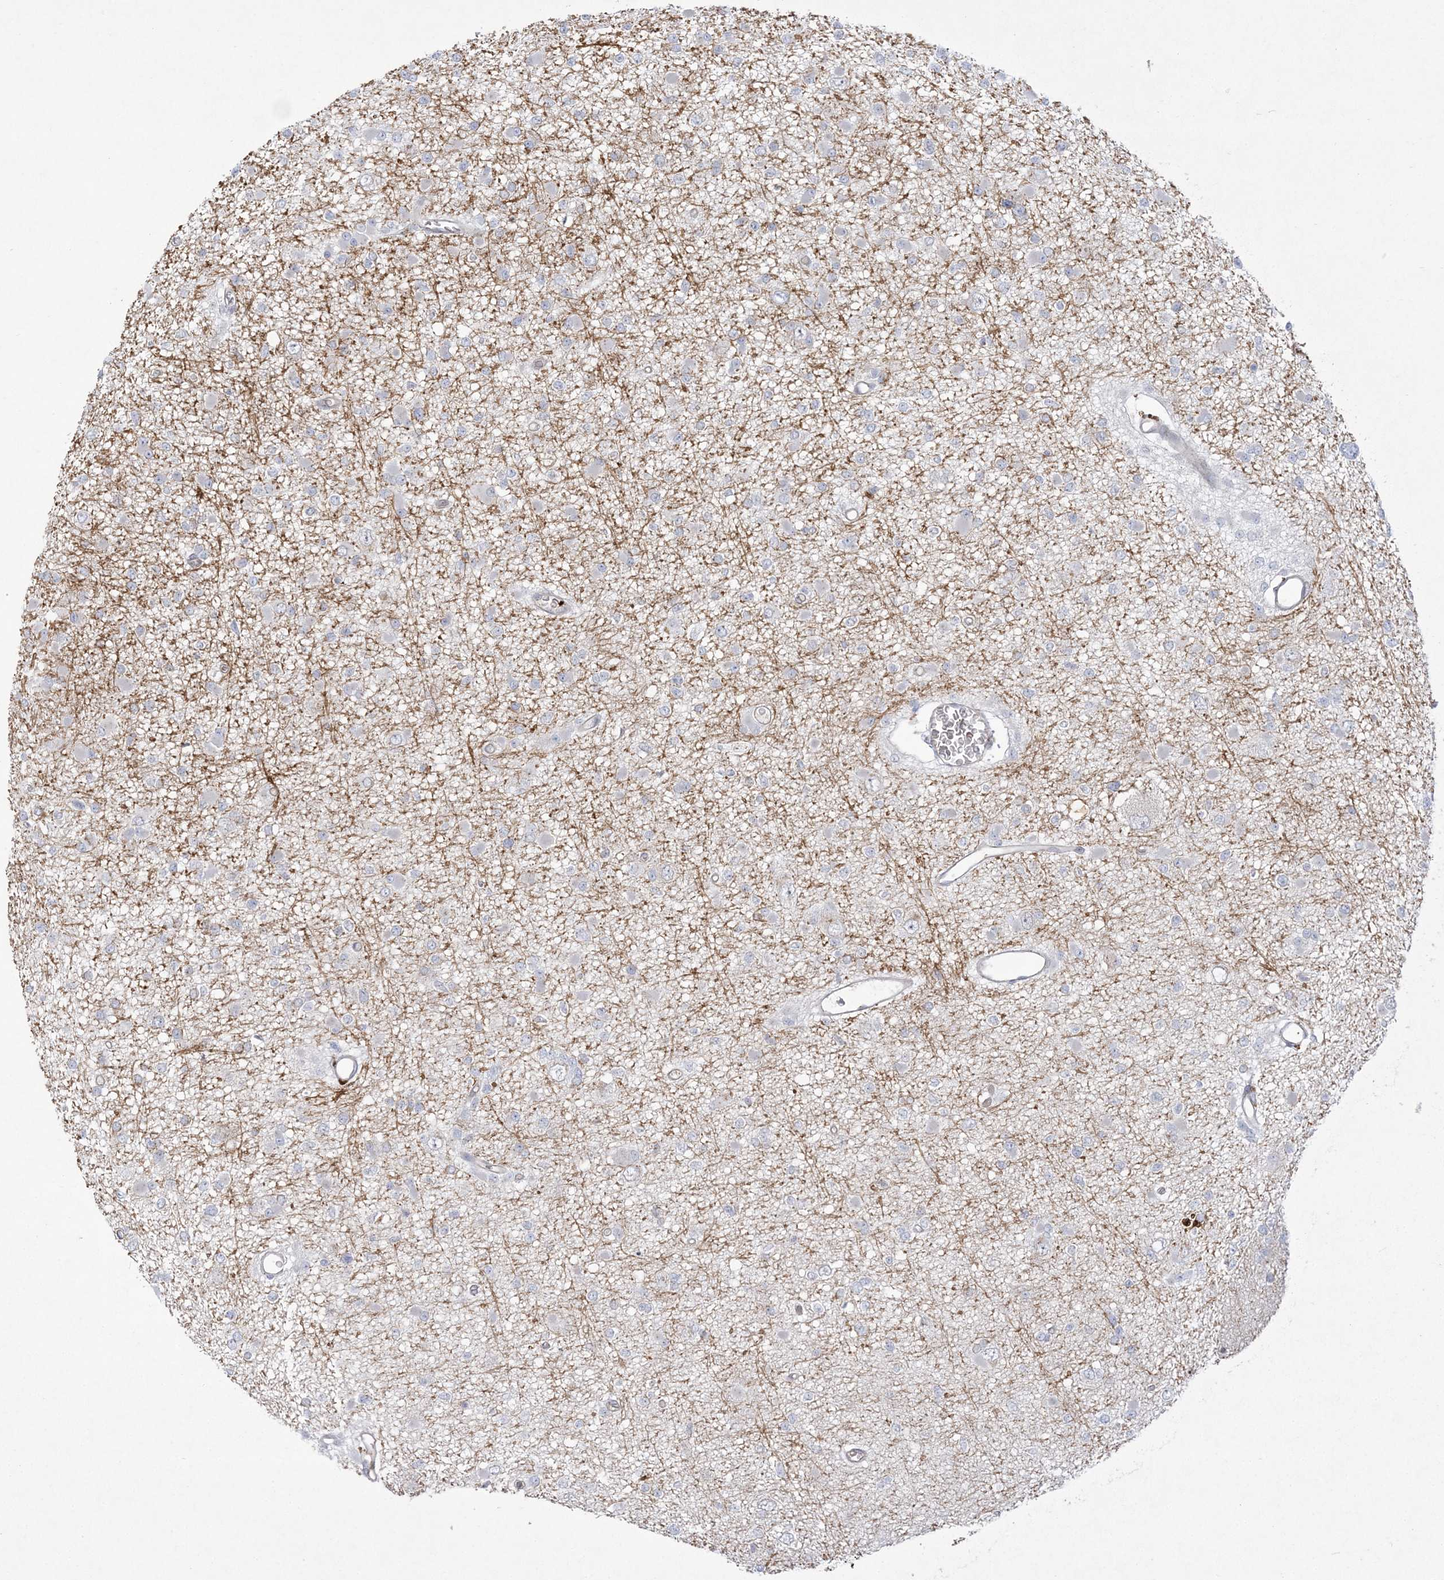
{"staining": {"intensity": "negative", "quantity": "none", "location": "none"}, "tissue": "glioma", "cell_type": "Tumor cells", "image_type": "cancer", "snomed": [{"axis": "morphology", "description": "Glioma, malignant, Low grade"}, {"axis": "topography", "description": "Brain"}], "caption": "Malignant low-grade glioma was stained to show a protein in brown. There is no significant staining in tumor cells.", "gene": "ADAMTS12", "patient": {"sex": "female", "age": 22}}